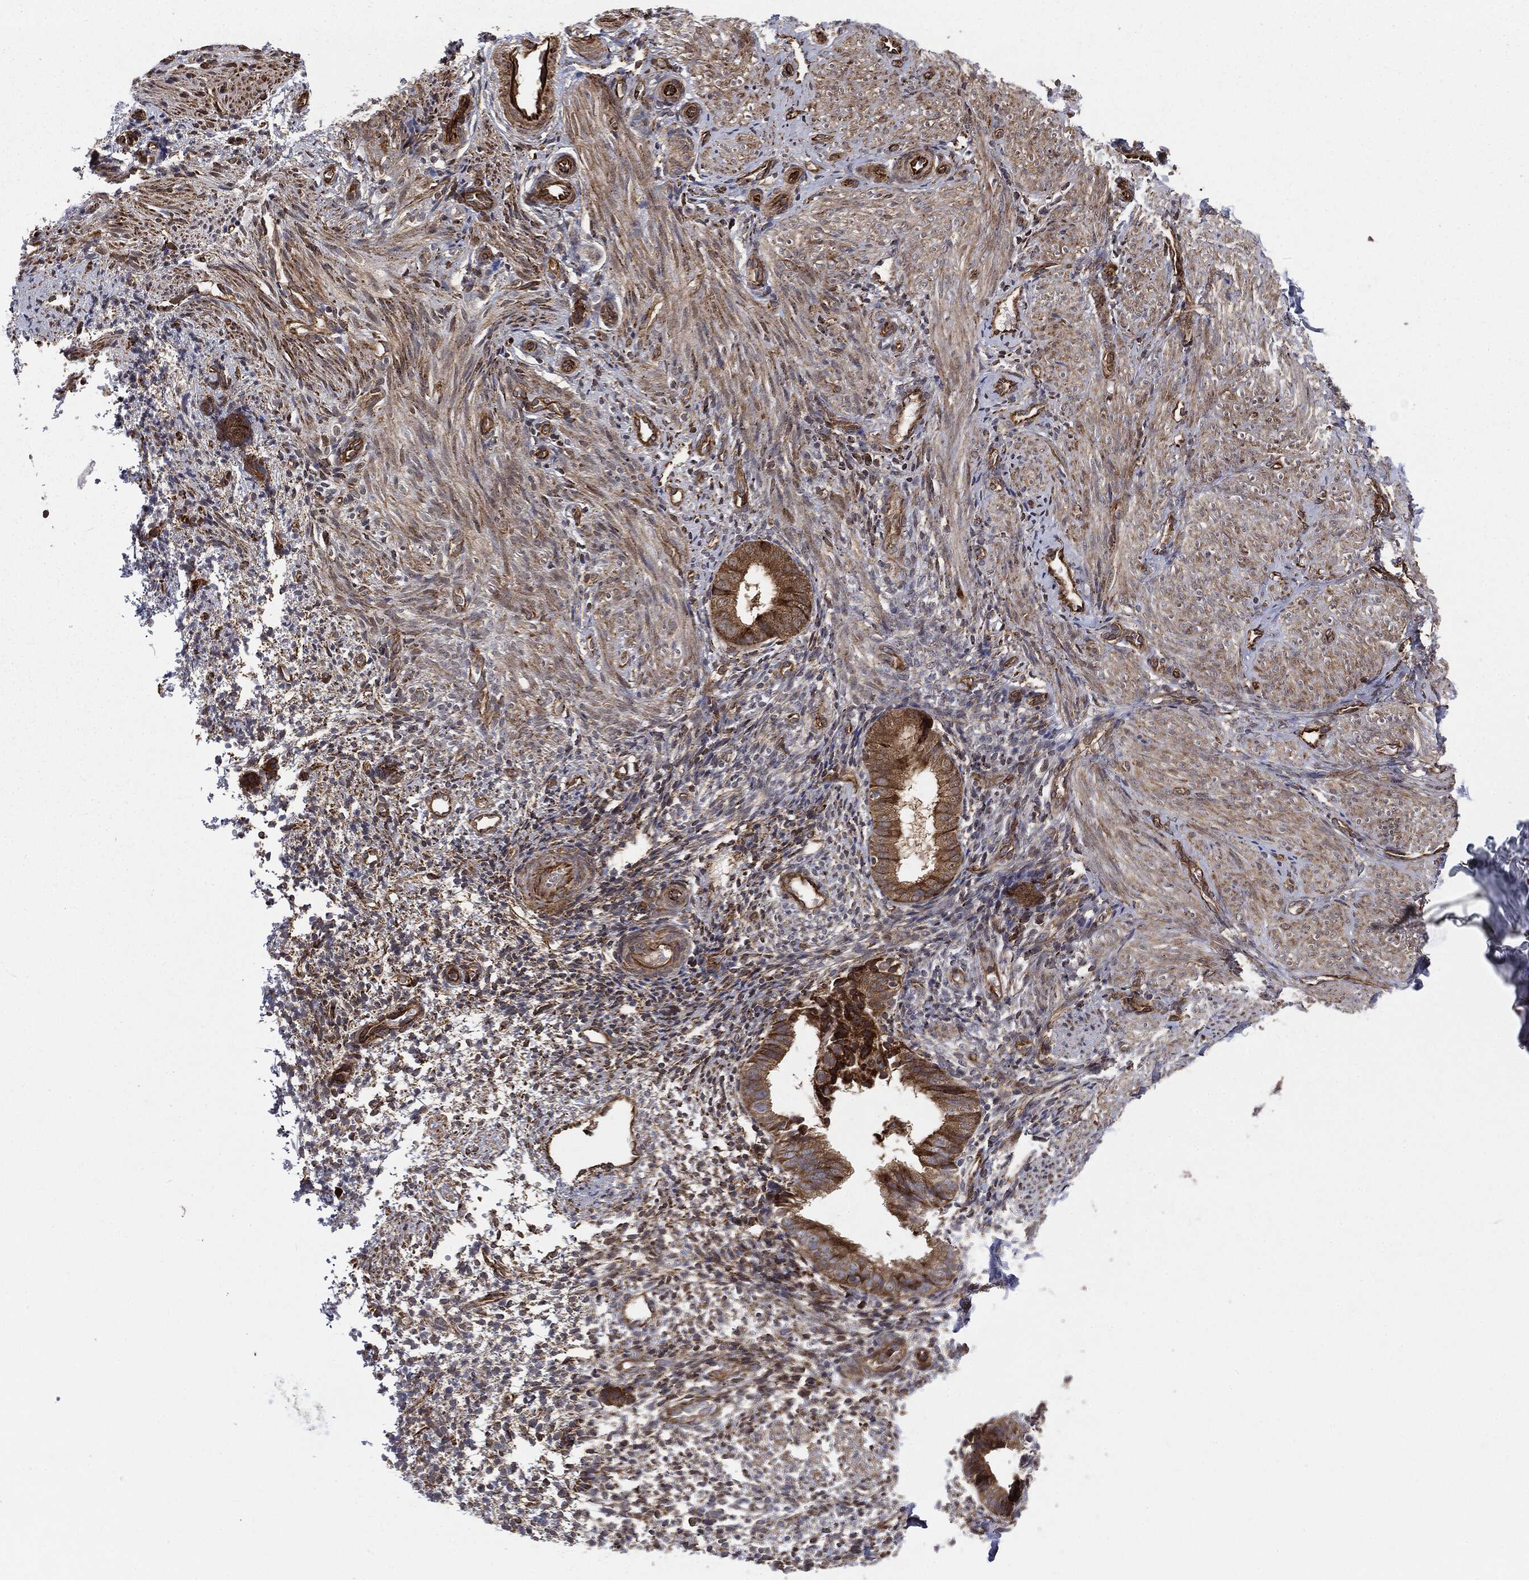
{"staining": {"intensity": "moderate", "quantity": ">75%", "location": "cytoplasmic/membranous"}, "tissue": "endometrium", "cell_type": "Cells in endometrial stroma", "image_type": "normal", "snomed": [{"axis": "morphology", "description": "Normal tissue, NOS"}, {"axis": "topography", "description": "Endometrium"}], "caption": "Immunohistochemistry (IHC) (DAB) staining of benign human endometrium exhibits moderate cytoplasmic/membranous protein staining in about >75% of cells in endometrial stroma. Using DAB (brown) and hematoxylin (blue) stains, captured at high magnification using brightfield microscopy.", "gene": "CYLD", "patient": {"sex": "female", "age": 47}}